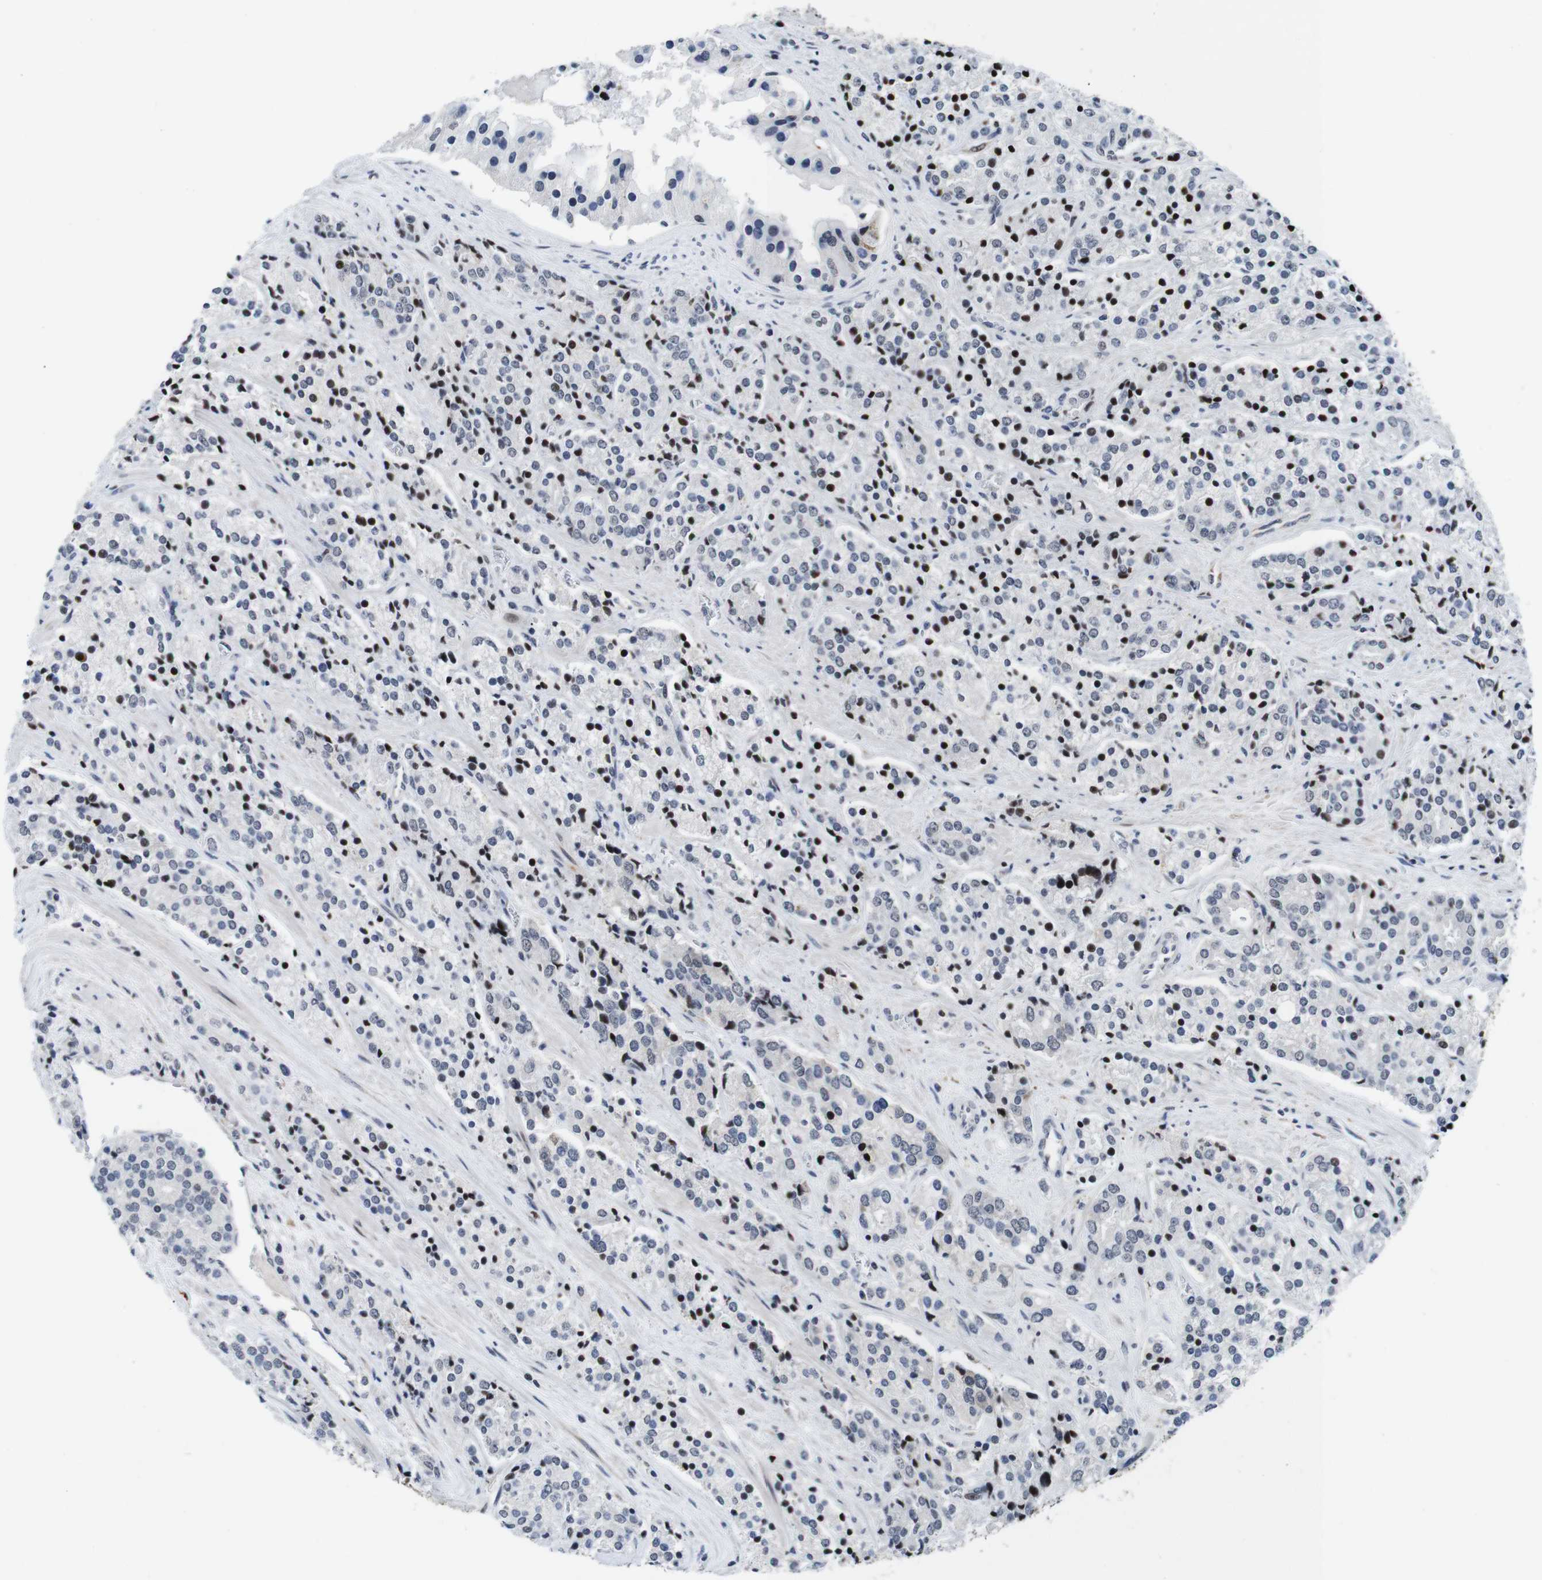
{"staining": {"intensity": "negative", "quantity": "none", "location": "none"}, "tissue": "prostate cancer", "cell_type": "Tumor cells", "image_type": "cancer", "snomed": [{"axis": "morphology", "description": "Adenocarcinoma, High grade"}, {"axis": "topography", "description": "Prostate"}], "caption": "There is no significant expression in tumor cells of prostate cancer.", "gene": "EIF4G1", "patient": {"sex": "male", "age": 71}}